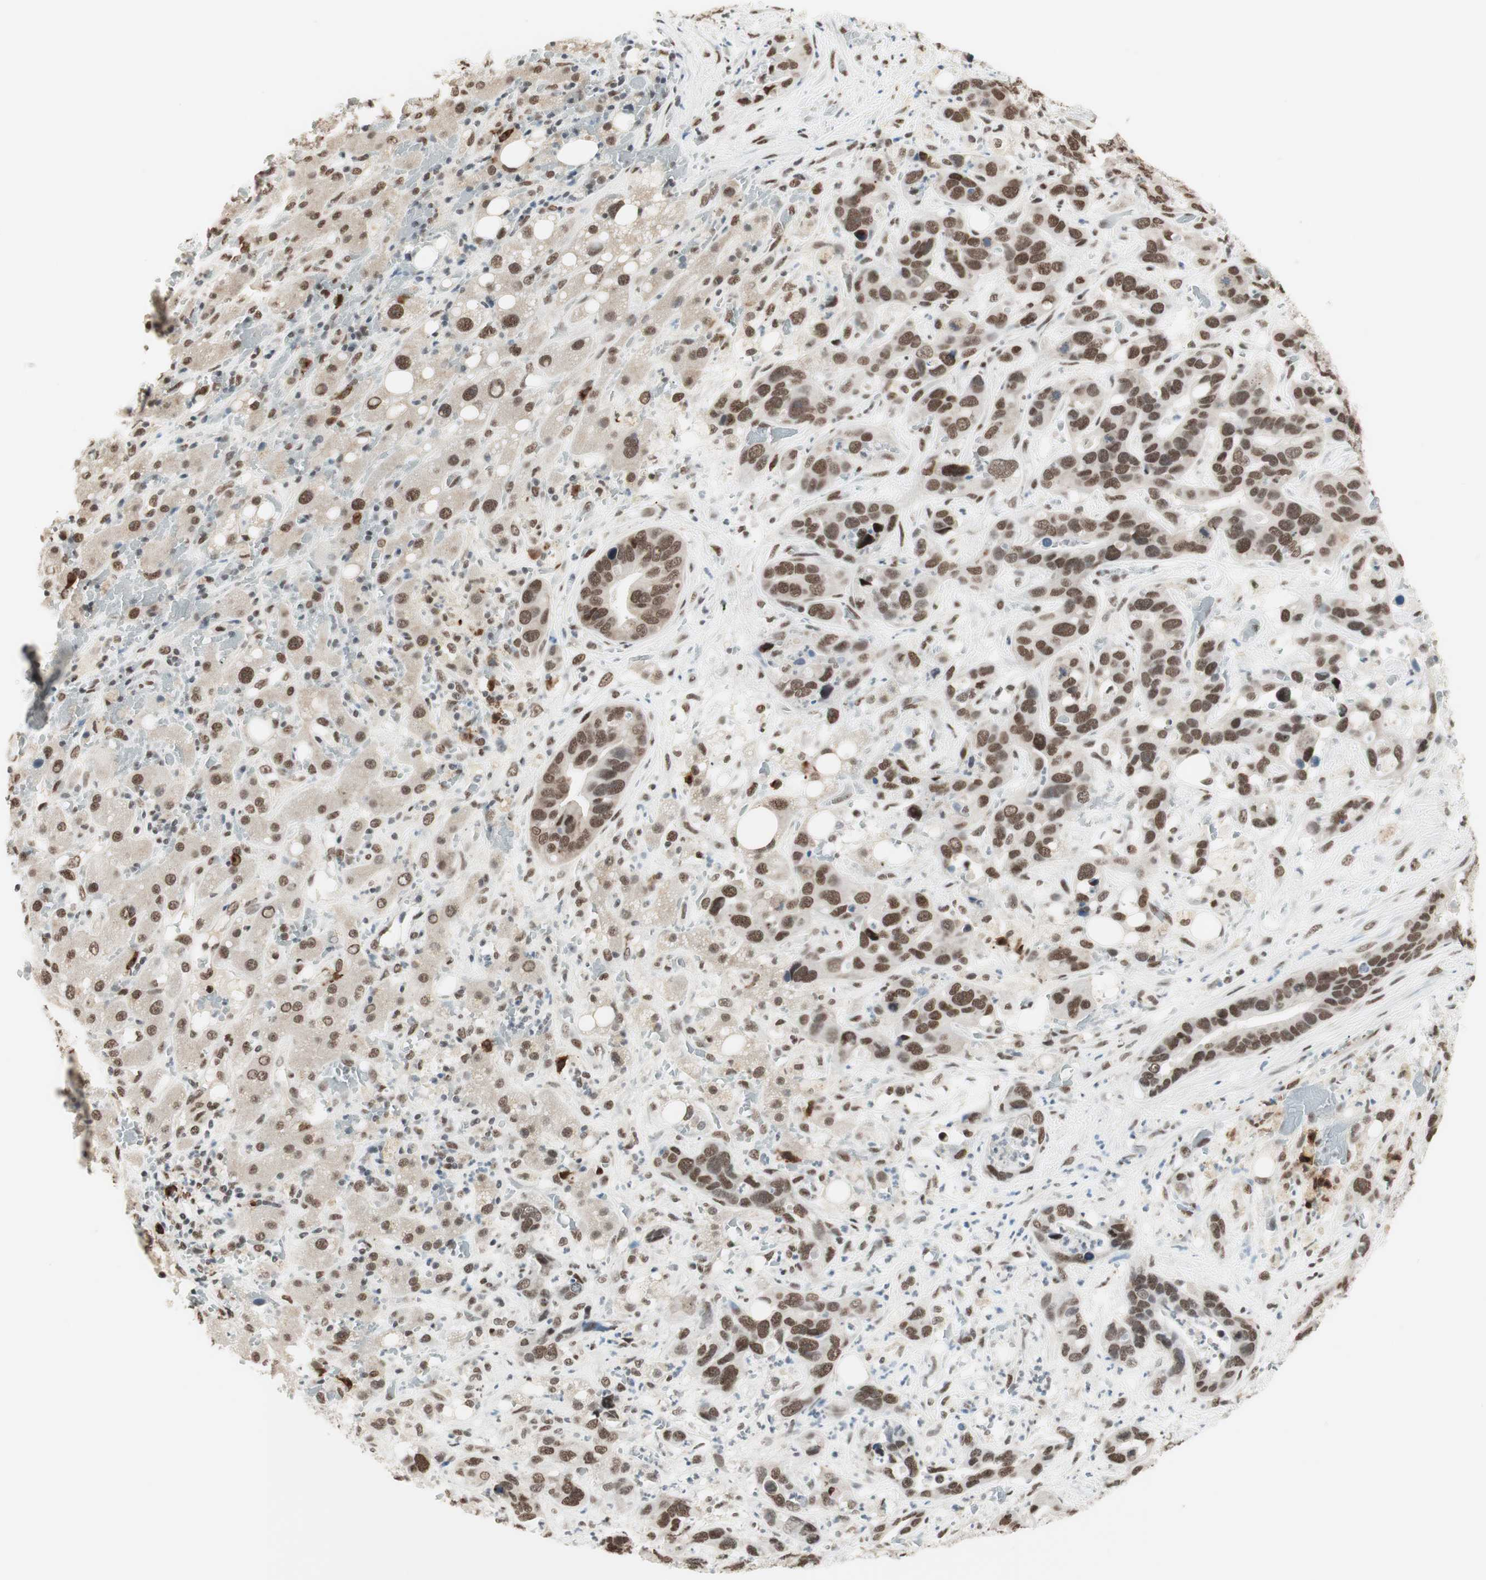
{"staining": {"intensity": "moderate", "quantity": ">75%", "location": "nuclear"}, "tissue": "liver cancer", "cell_type": "Tumor cells", "image_type": "cancer", "snomed": [{"axis": "morphology", "description": "Cholangiocarcinoma"}, {"axis": "topography", "description": "Liver"}], "caption": "An image showing moderate nuclear positivity in approximately >75% of tumor cells in liver cancer, as visualized by brown immunohistochemical staining.", "gene": "SMARCE1", "patient": {"sex": "female", "age": 65}}